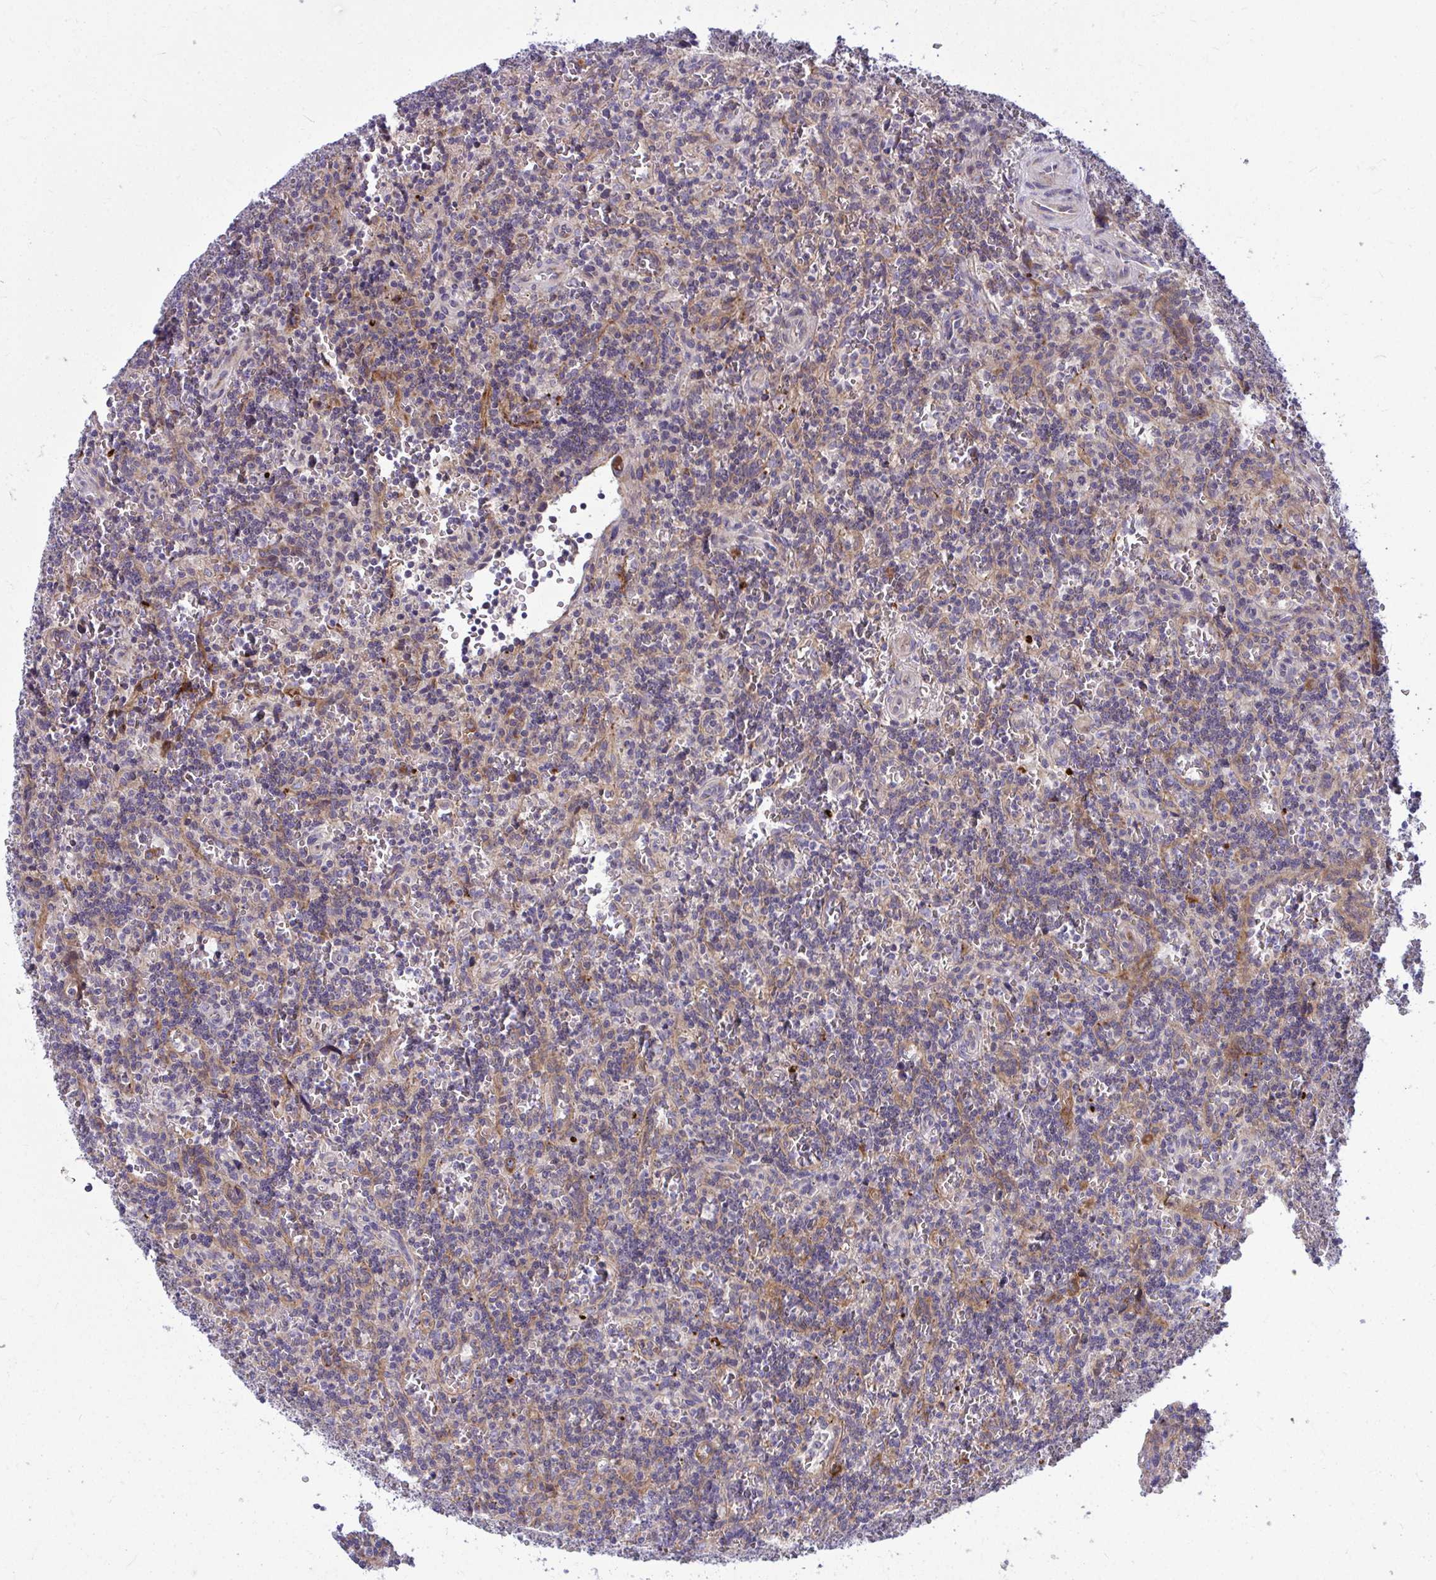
{"staining": {"intensity": "negative", "quantity": "none", "location": "none"}, "tissue": "lymphoma", "cell_type": "Tumor cells", "image_type": "cancer", "snomed": [{"axis": "morphology", "description": "Malignant lymphoma, non-Hodgkin's type, Low grade"}, {"axis": "topography", "description": "Spleen"}], "caption": "A histopathology image of human lymphoma is negative for staining in tumor cells.", "gene": "GFPT2", "patient": {"sex": "male", "age": 73}}